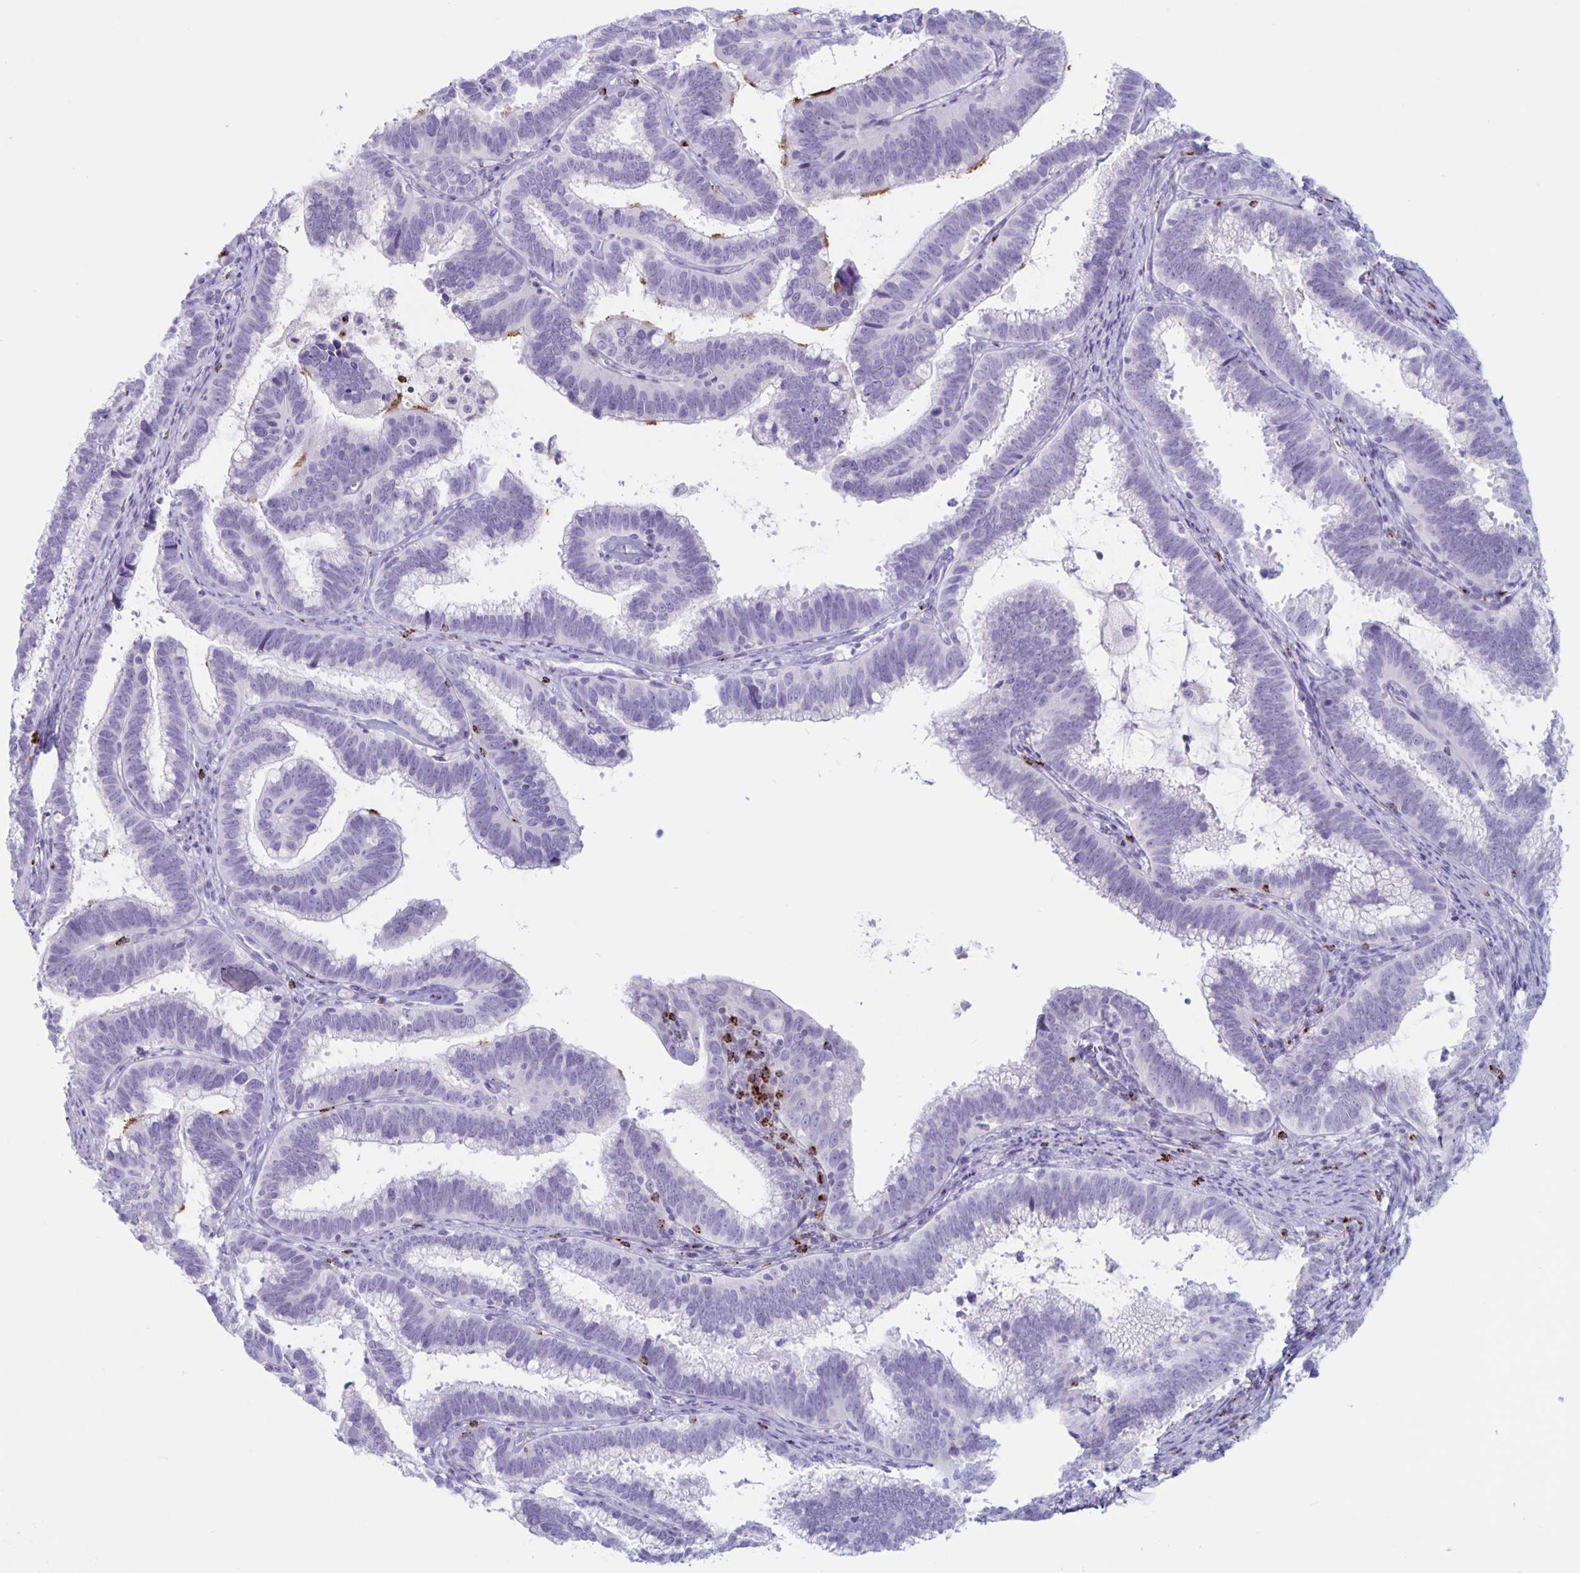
{"staining": {"intensity": "negative", "quantity": "none", "location": "none"}, "tissue": "cervical cancer", "cell_type": "Tumor cells", "image_type": "cancer", "snomed": [{"axis": "morphology", "description": "Adenocarcinoma, NOS"}, {"axis": "topography", "description": "Cervix"}], "caption": "This is an immunohistochemistry (IHC) histopathology image of human cervical cancer. There is no positivity in tumor cells.", "gene": "GZMK", "patient": {"sex": "female", "age": 61}}